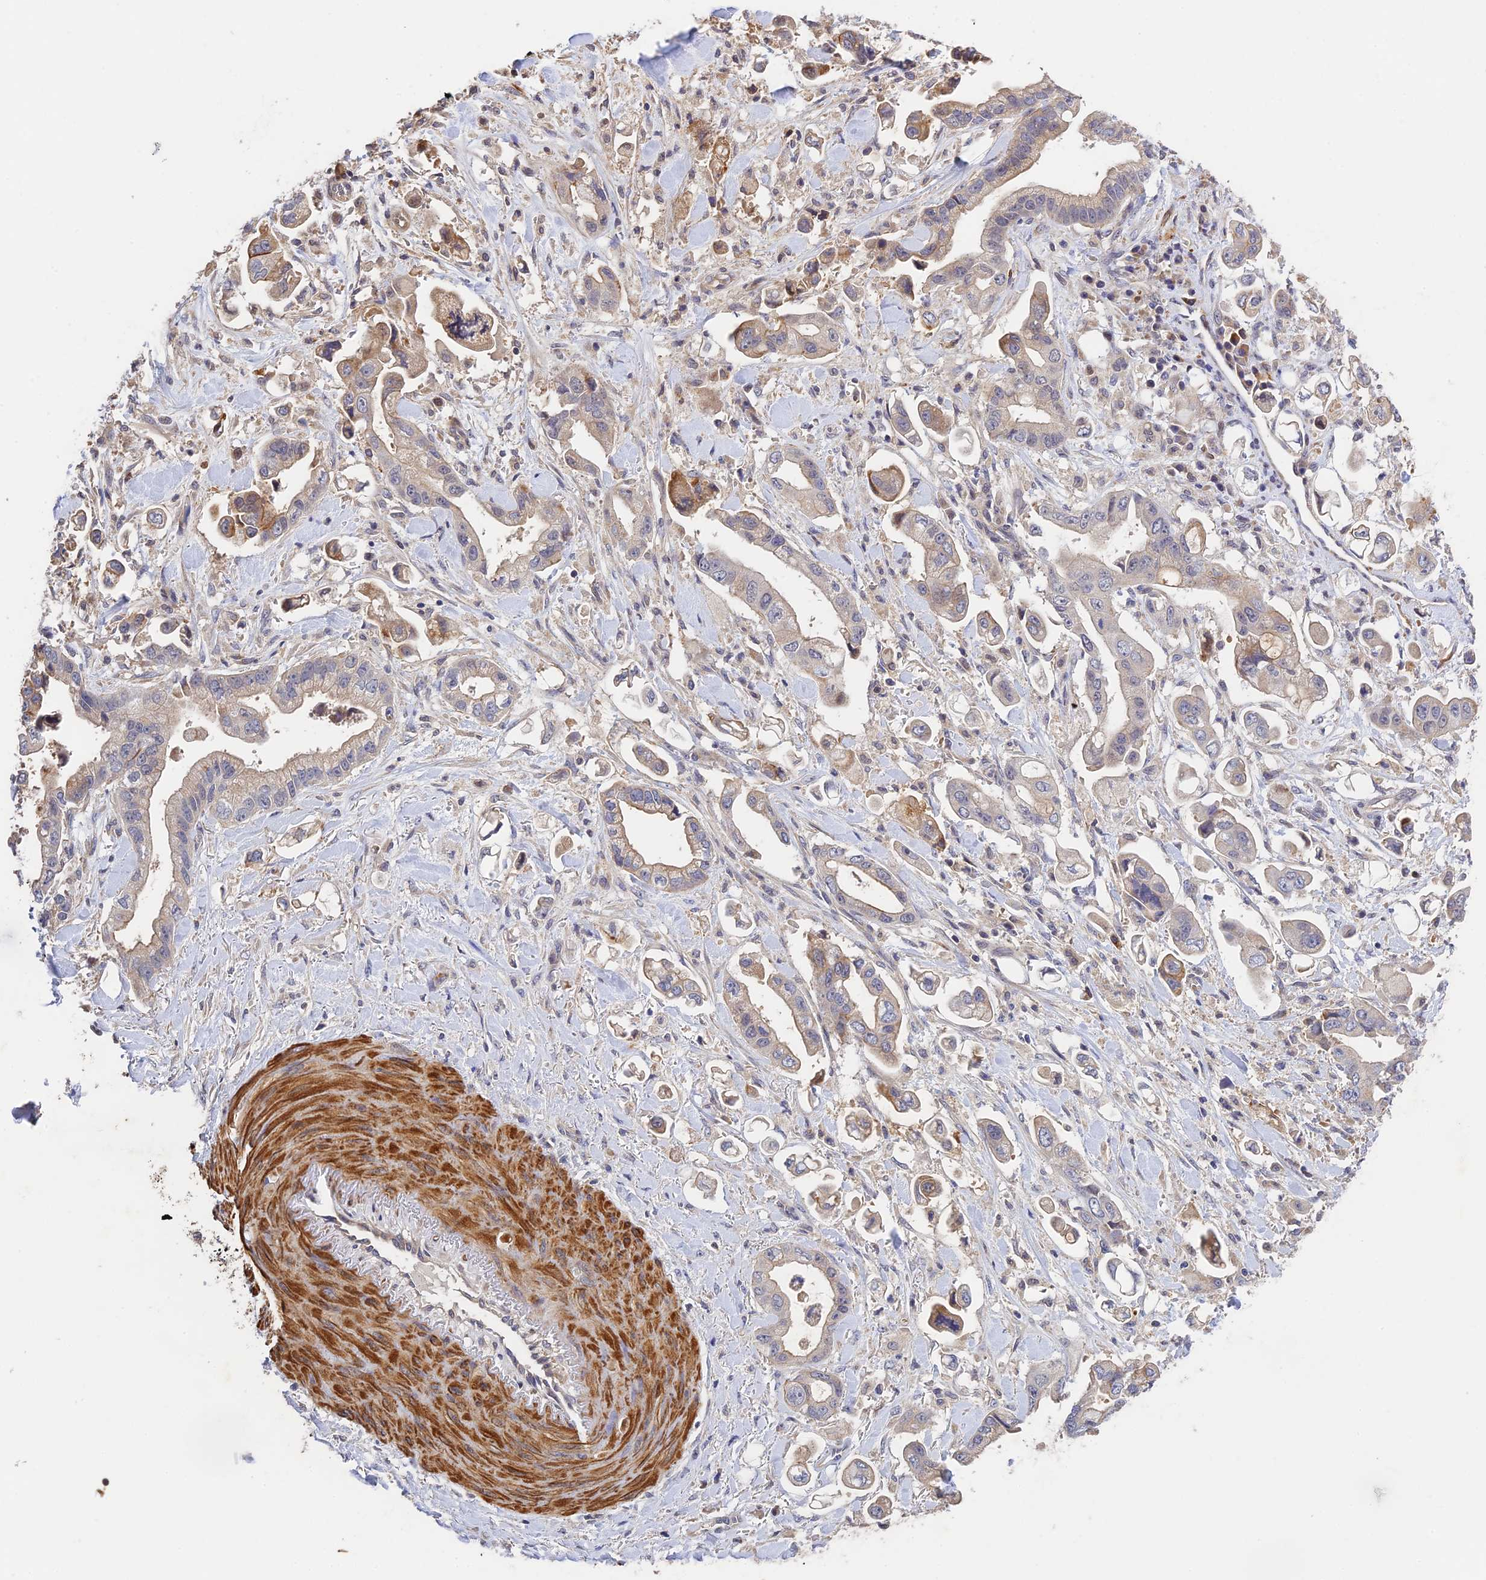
{"staining": {"intensity": "moderate", "quantity": "<25%", "location": "cytoplasmic/membranous"}, "tissue": "stomach cancer", "cell_type": "Tumor cells", "image_type": "cancer", "snomed": [{"axis": "morphology", "description": "Adenocarcinoma, NOS"}, {"axis": "topography", "description": "Stomach"}], "caption": "Immunohistochemistry (IHC) of adenocarcinoma (stomach) displays low levels of moderate cytoplasmic/membranous staining in approximately <25% of tumor cells.", "gene": "CWH43", "patient": {"sex": "male", "age": 62}}